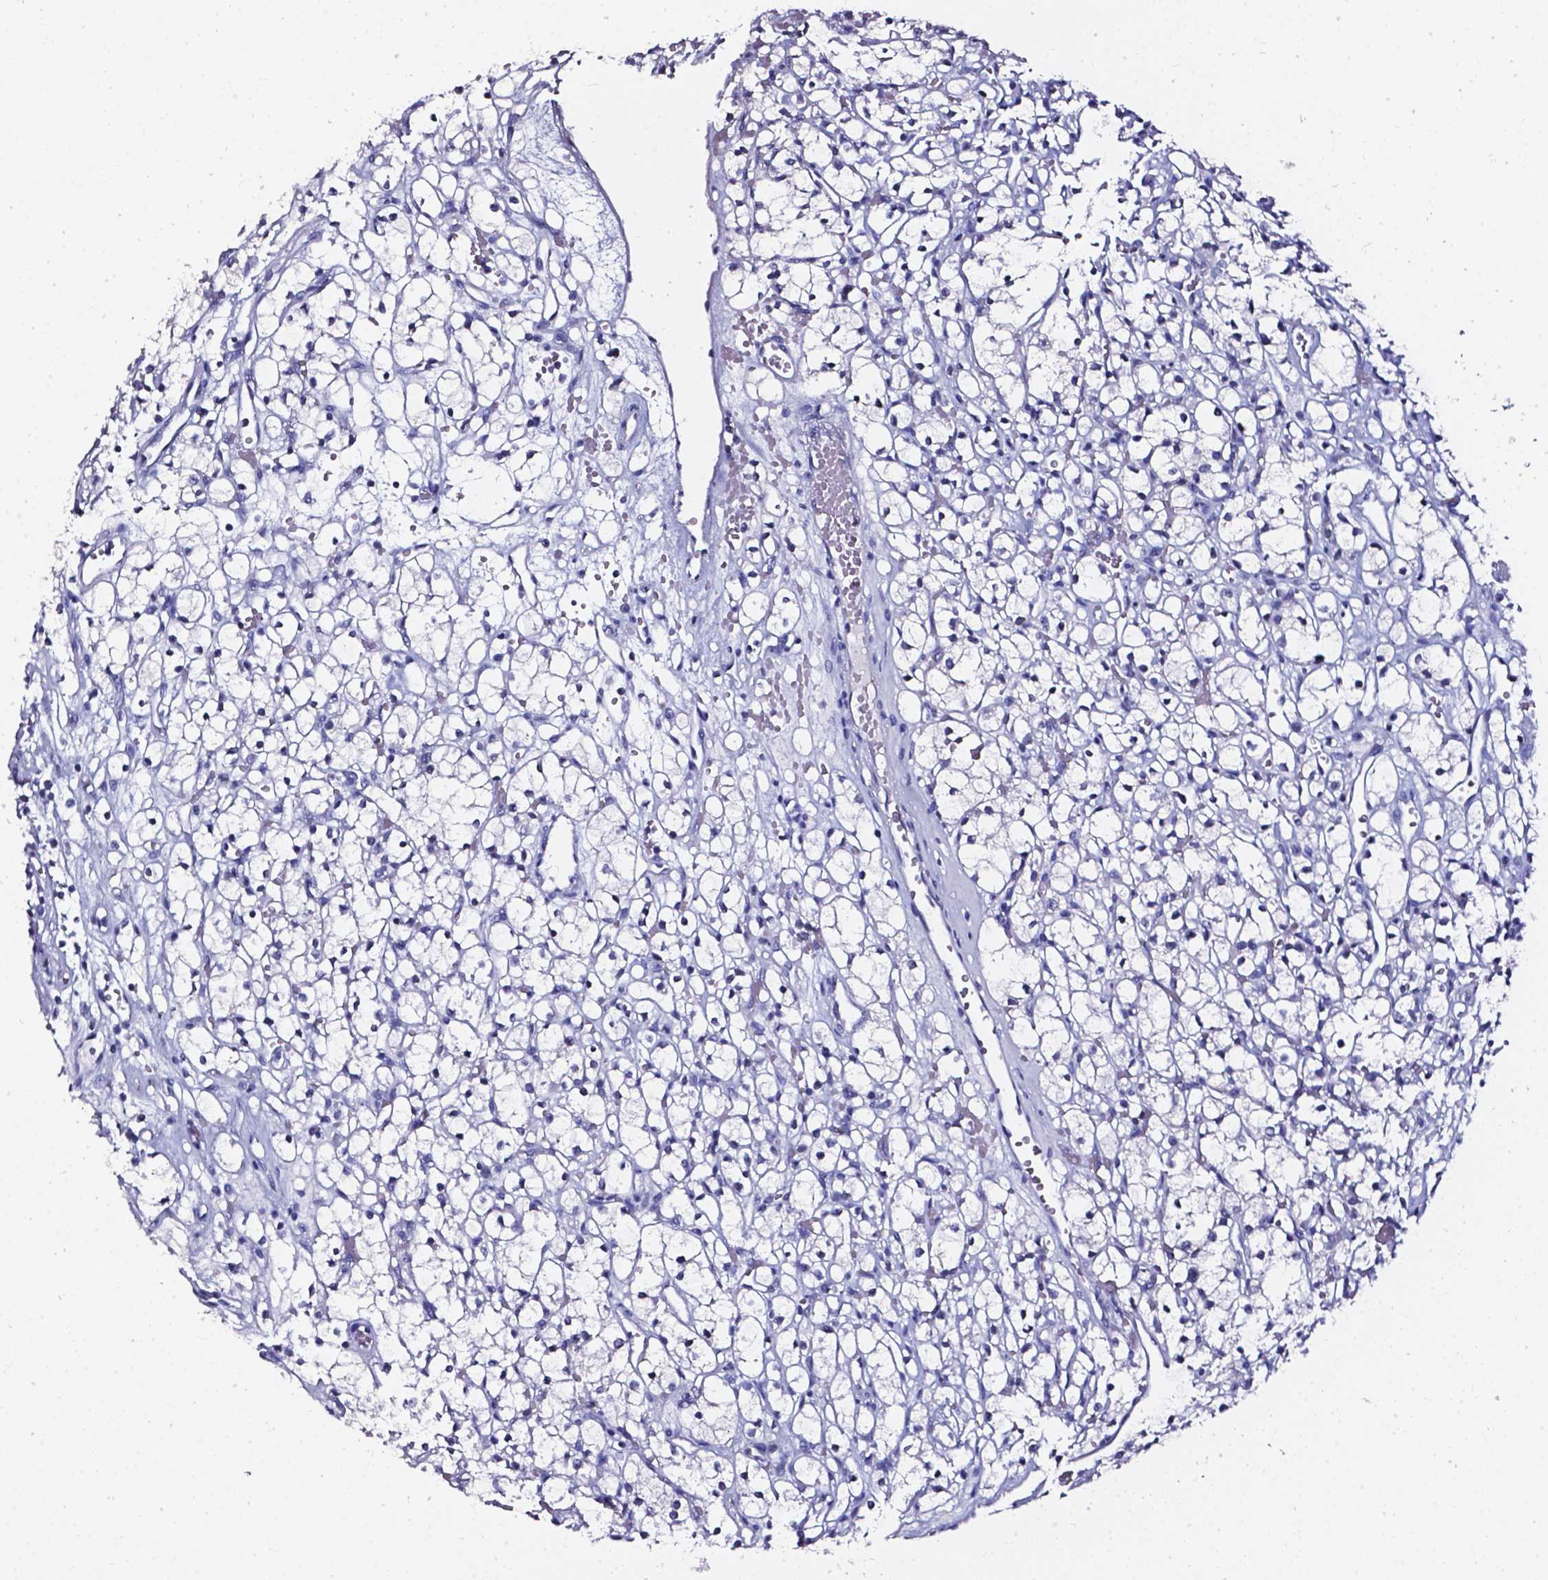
{"staining": {"intensity": "negative", "quantity": "none", "location": "none"}, "tissue": "renal cancer", "cell_type": "Tumor cells", "image_type": "cancer", "snomed": [{"axis": "morphology", "description": "Adenocarcinoma, NOS"}, {"axis": "topography", "description": "Kidney"}], "caption": "This is an immunohistochemistry (IHC) histopathology image of human adenocarcinoma (renal). There is no expression in tumor cells.", "gene": "AKR1B10", "patient": {"sex": "female", "age": 59}}